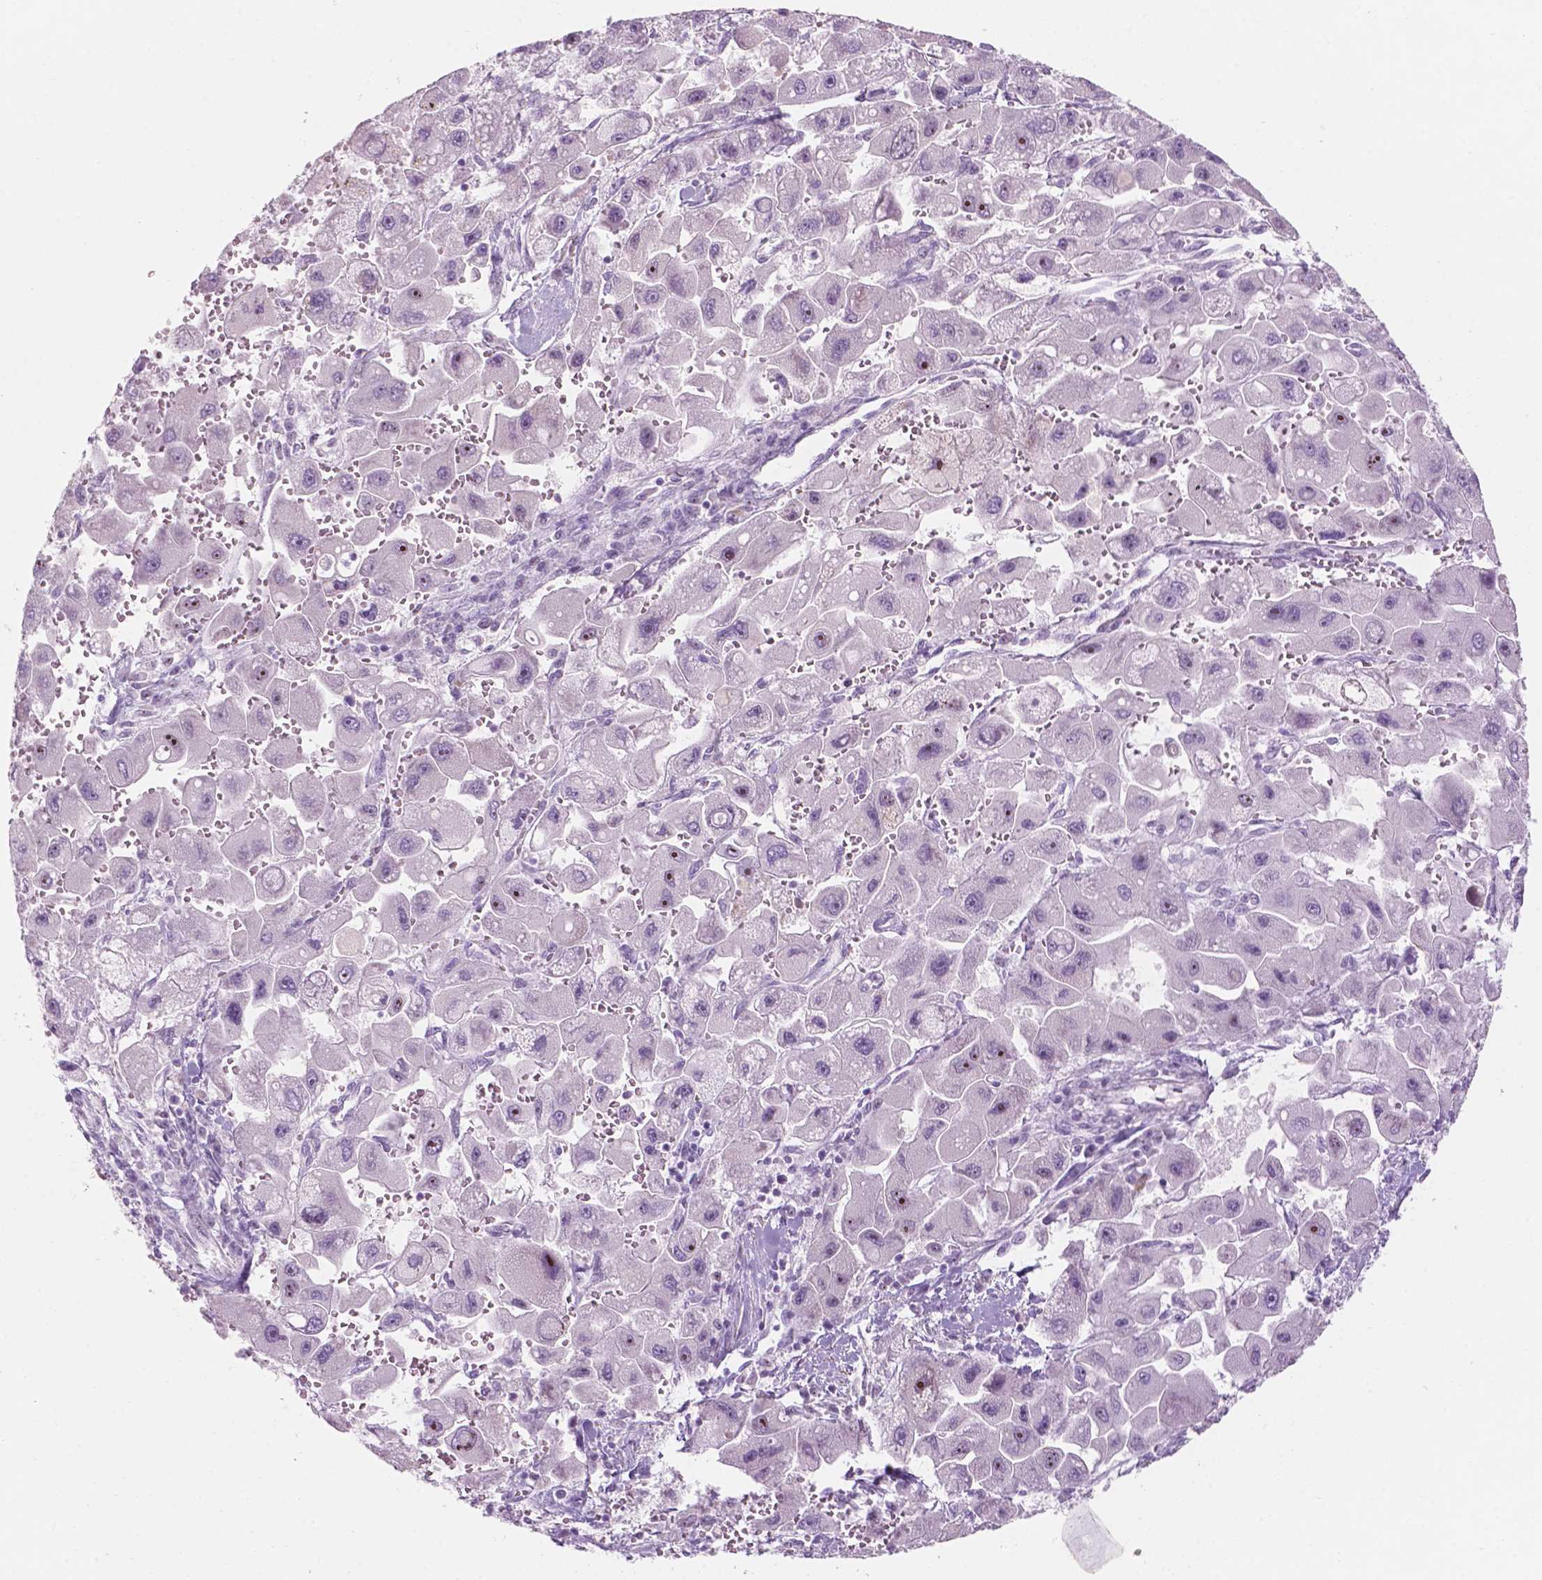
{"staining": {"intensity": "moderate", "quantity": "<25%", "location": "nuclear"}, "tissue": "liver cancer", "cell_type": "Tumor cells", "image_type": "cancer", "snomed": [{"axis": "morphology", "description": "Carcinoma, Hepatocellular, NOS"}, {"axis": "topography", "description": "Liver"}], "caption": "Immunohistochemistry (IHC) photomicrograph of liver cancer stained for a protein (brown), which reveals low levels of moderate nuclear positivity in about <25% of tumor cells.", "gene": "ZNF853", "patient": {"sex": "male", "age": 24}}